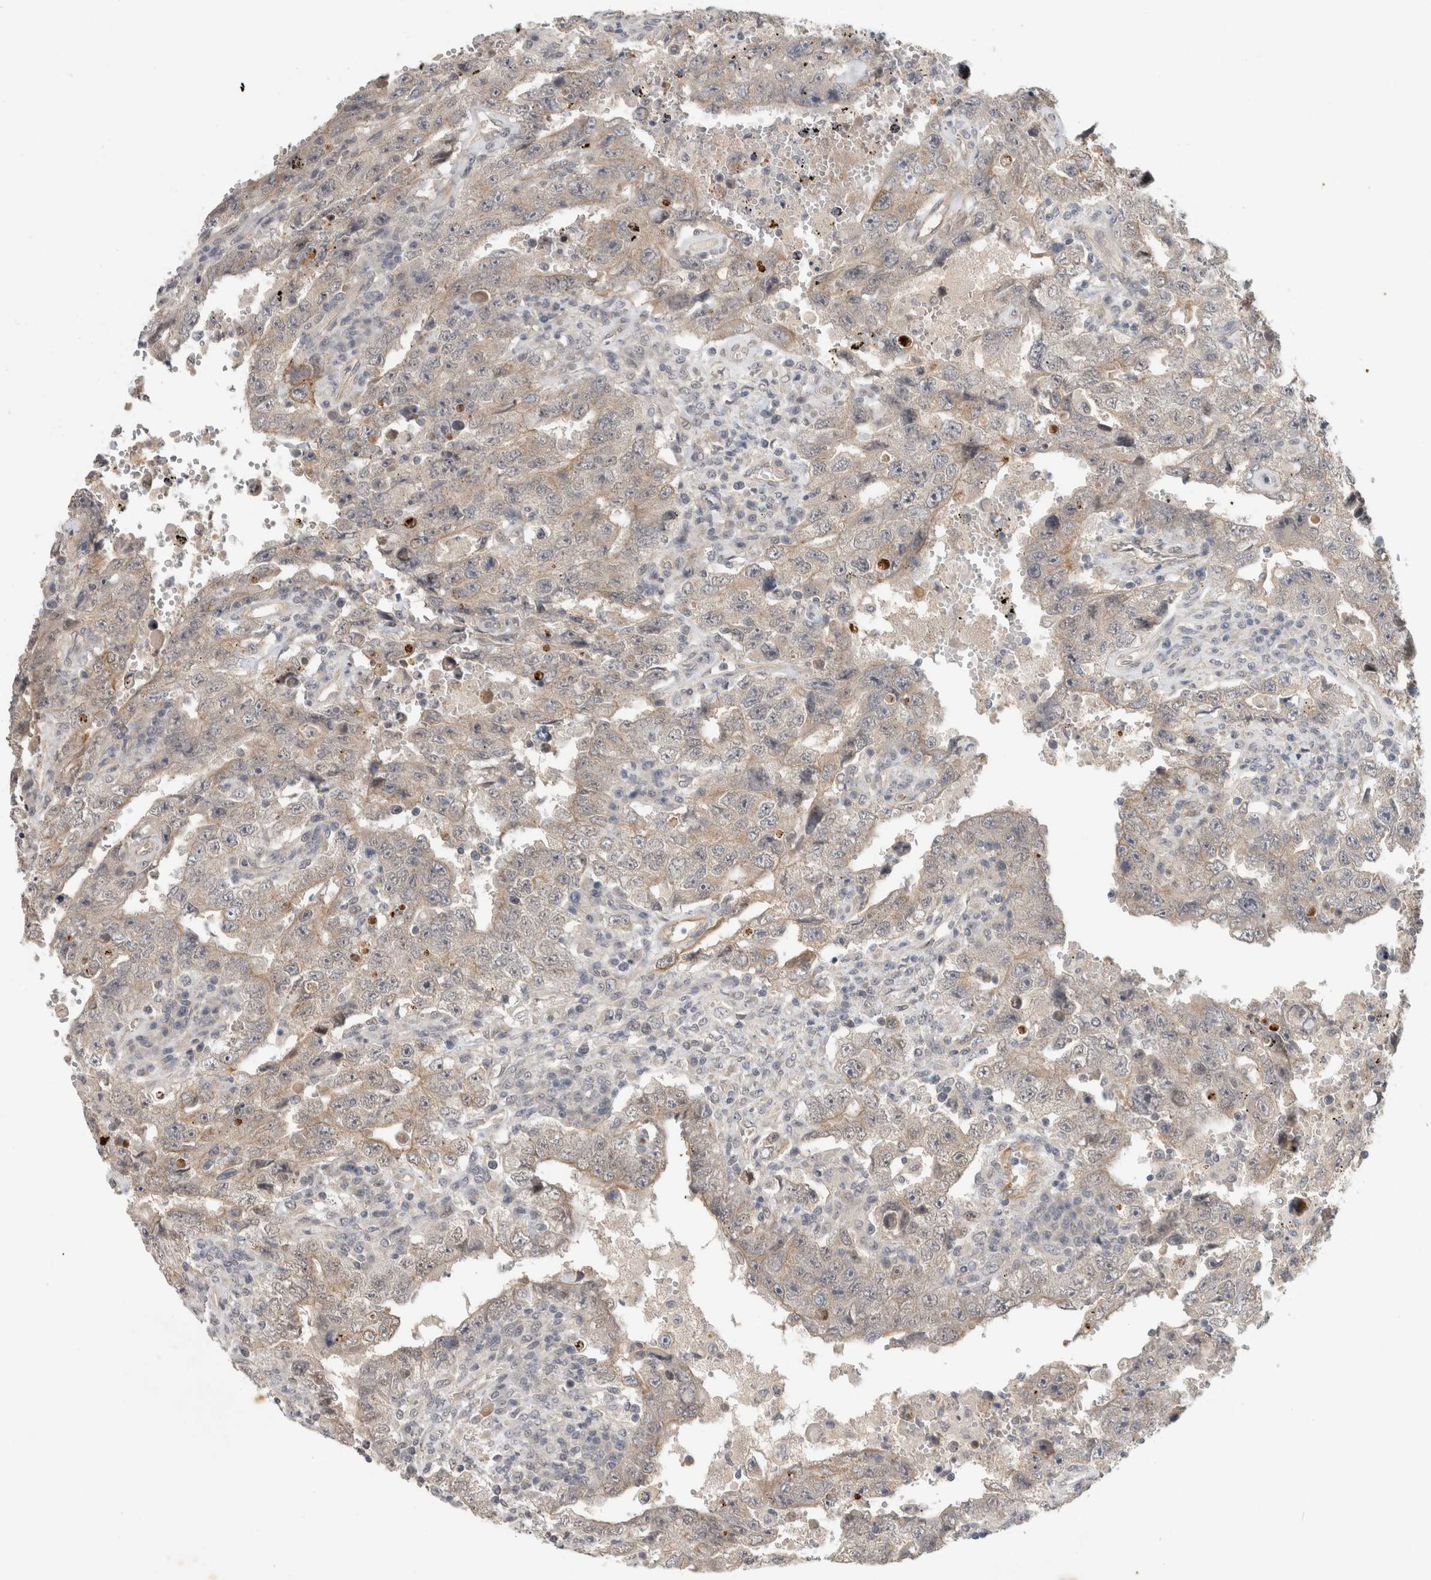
{"staining": {"intensity": "moderate", "quantity": "<25%", "location": "cytoplasmic/membranous"}, "tissue": "testis cancer", "cell_type": "Tumor cells", "image_type": "cancer", "snomed": [{"axis": "morphology", "description": "Carcinoma, Embryonal, NOS"}, {"axis": "topography", "description": "Testis"}], "caption": "Protein expression analysis of testis cancer (embryonal carcinoma) displays moderate cytoplasmic/membranous positivity in about <25% of tumor cells.", "gene": "CRISPLD1", "patient": {"sex": "male", "age": 26}}